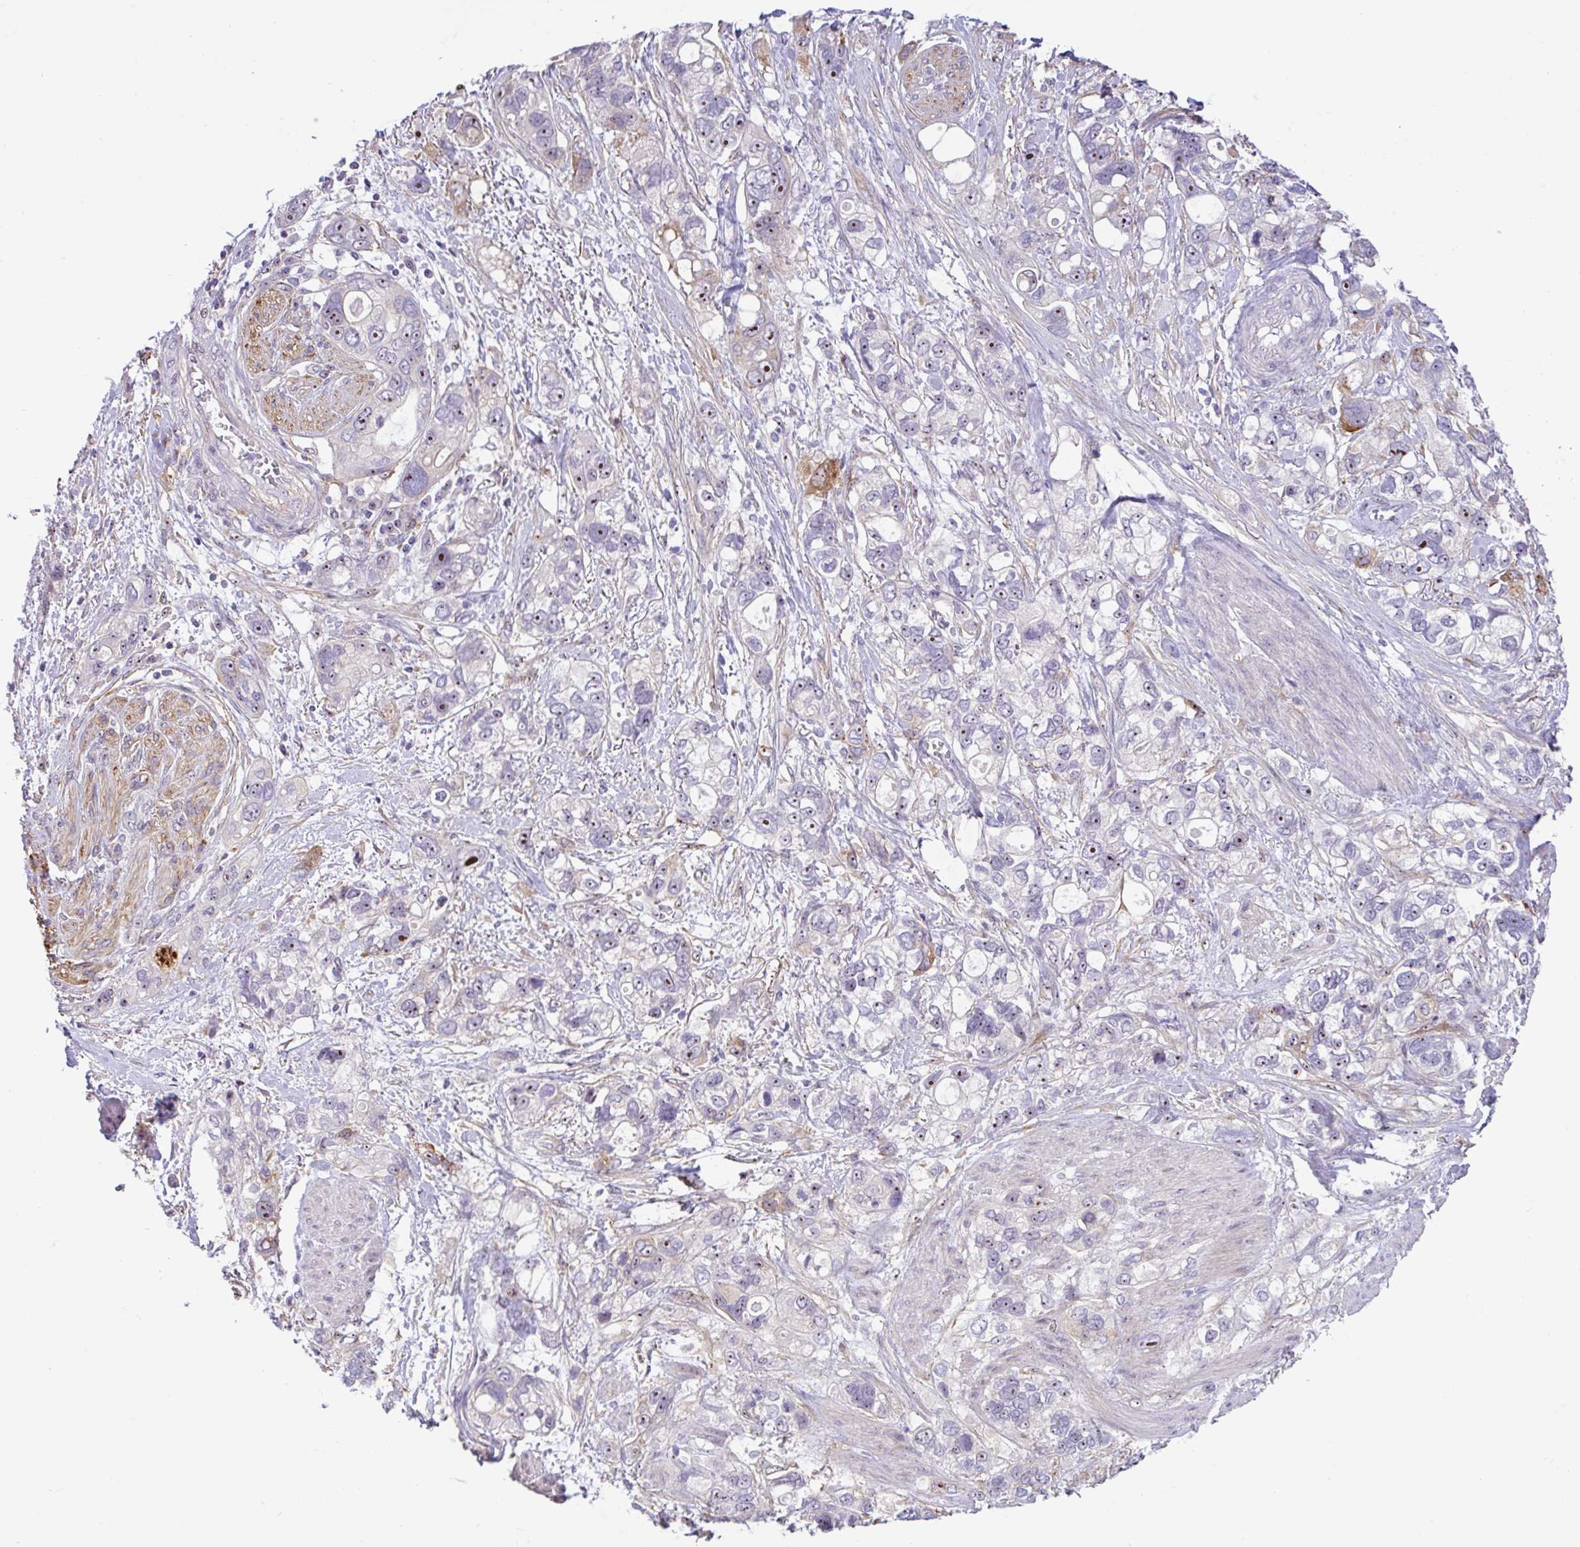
{"staining": {"intensity": "strong", "quantity": "<25%", "location": "cytoplasmic/membranous,nuclear"}, "tissue": "stomach cancer", "cell_type": "Tumor cells", "image_type": "cancer", "snomed": [{"axis": "morphology", "description": "Adenocarcinoma, NOS"}, {"axis": "topography", "description": "Stomach, upper"}], "caption": "Tumor cells exhibit strong cytoplasmic/membranous and nuclear staining in approximately <25% of cells in stomach adenocarcinoma.", "gene": "MXRA8", "patient": {"sex": "female", "age": 81}}